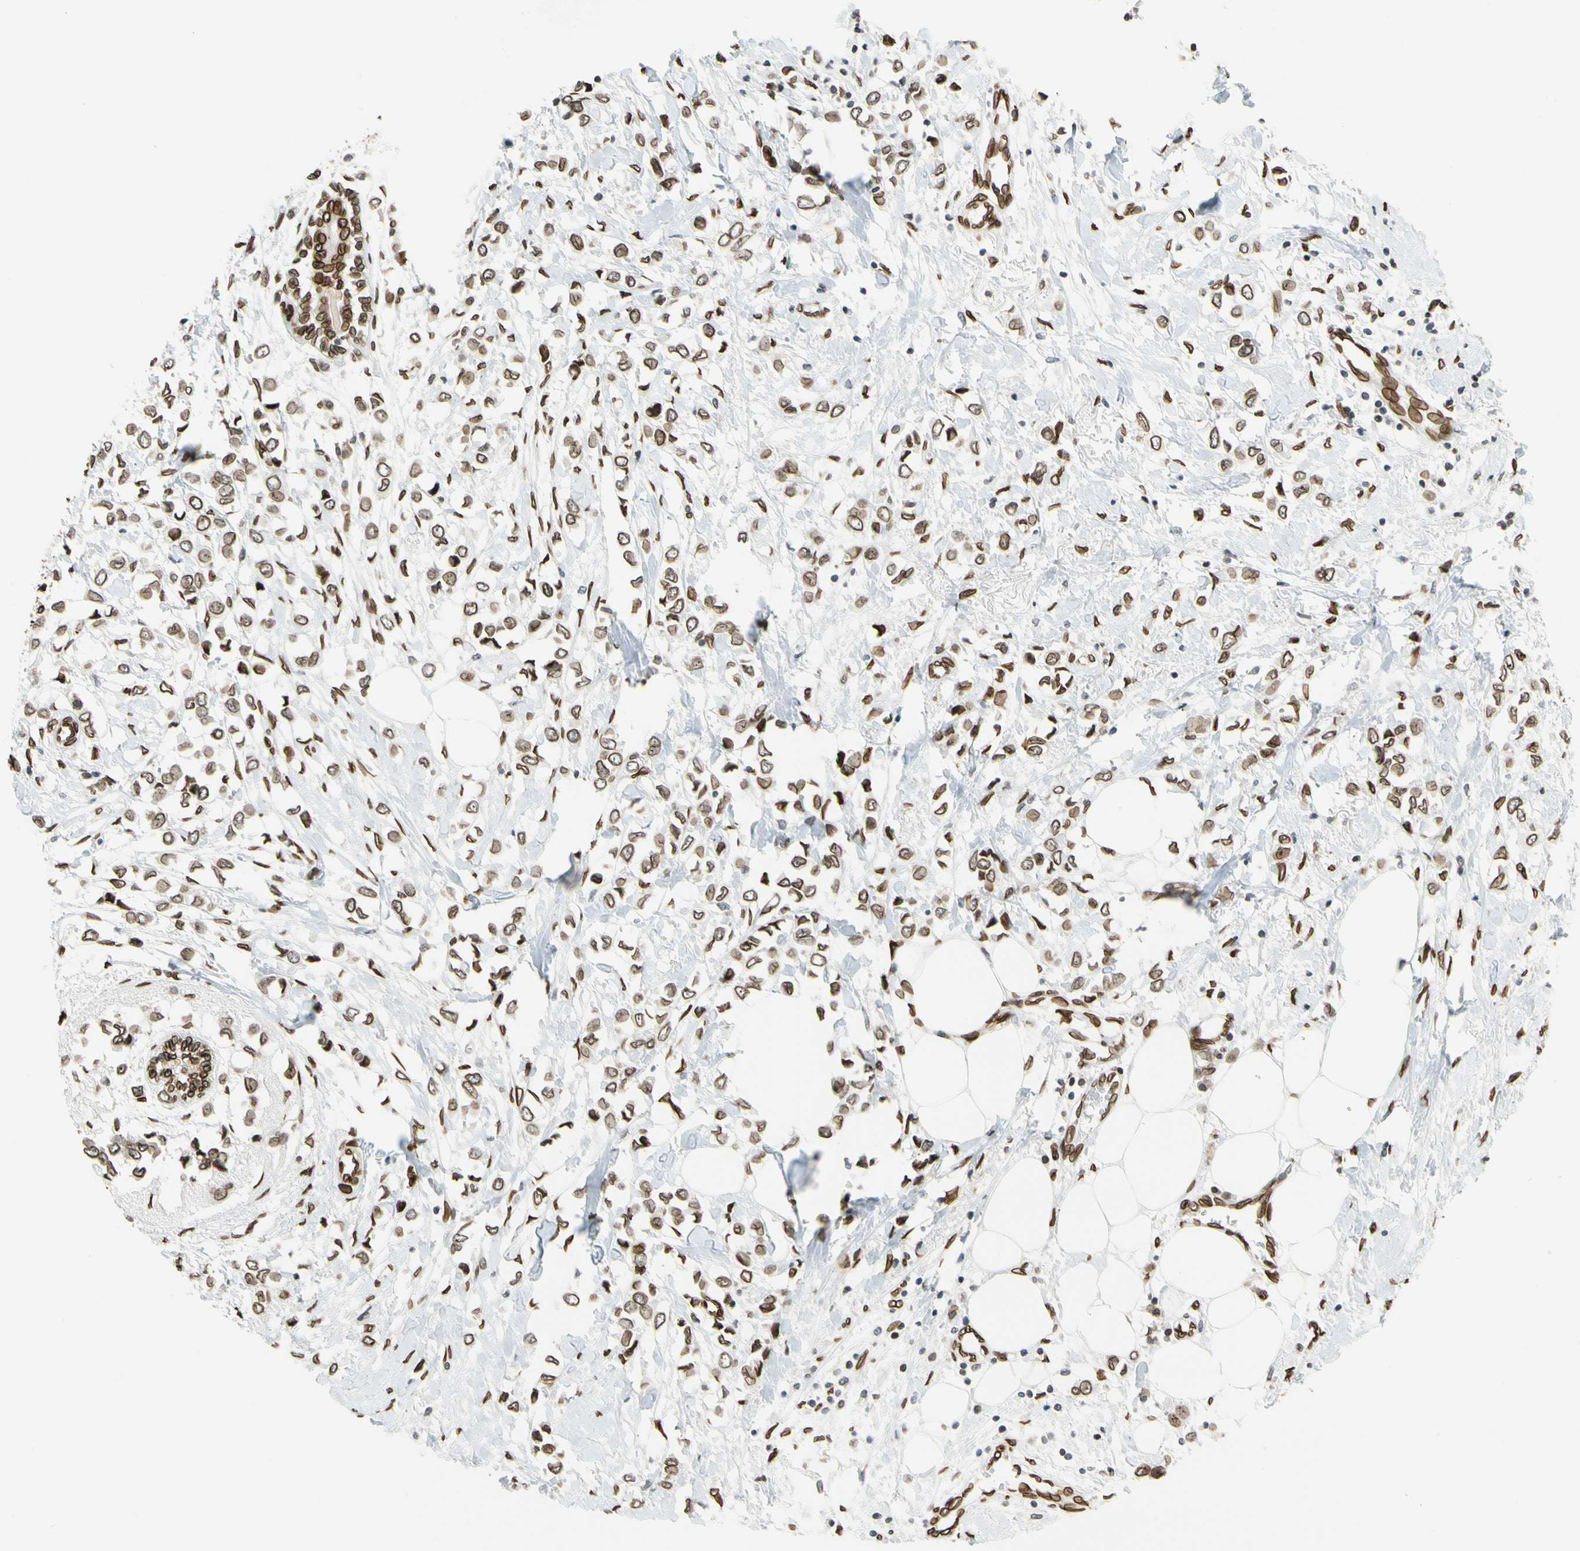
{"staining": {"intensity": "strong", "quantity": ">75%", "location": "cytoplasmic/membranous,nuclear"}, "tissue": "breast cancer", "cell_type": "Tumor cells", "image_type": "cancer", "snomed": [{"axis": "morphology", "description": "Lobular carcinoma"}, {"axis": "topography", "description": "Breast"}], "caption": "Protein analysis of breast cancer (lobular carcinoma) tissue demonstrates strong cytoplasmic/membranous and nuclear expression in approximately >75% of tumor cells.", "gene": "SUN1", "patient": {"sex": "female", "age": 51}}